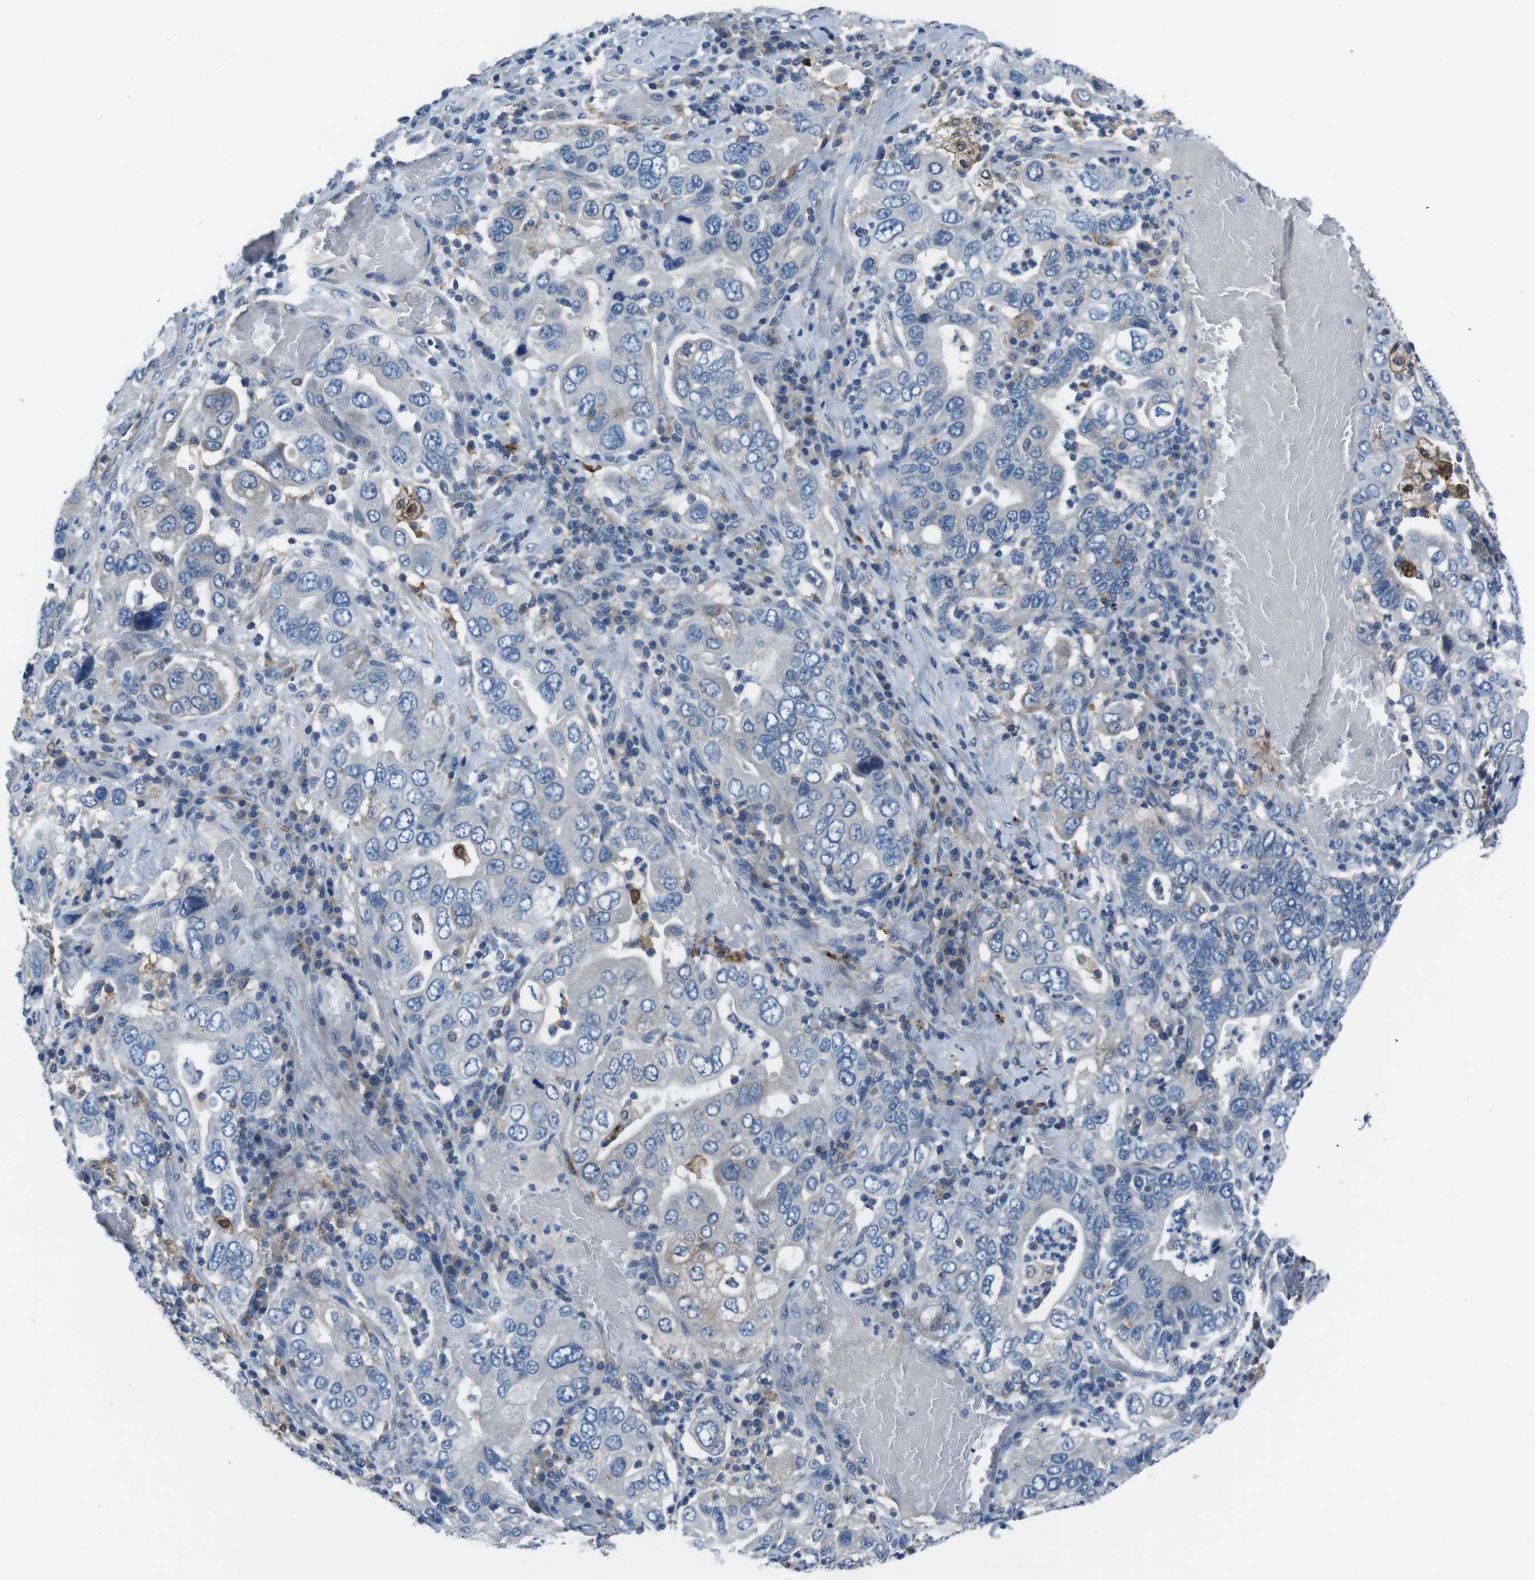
{"staining": {"intensity": "negative", "quantity": "none", "location": "none"}, "tissue": "stomach cancer", "cell_type": "Tumor cells", "image_type": "cancer", "snomed": [{"axis": "morphology", "description": "Adenocarcinoma, NOS"}, {"axis": "topography", "description": "Stomach, upper"}], "caption": "High power microscopy photomicrograph of an IHC histopathology image of stomach adenocarcinoma, revealing no significant staining in tumor cells.", "gene": "TULP3", "patient": {"sex": "male", "age": 62}}